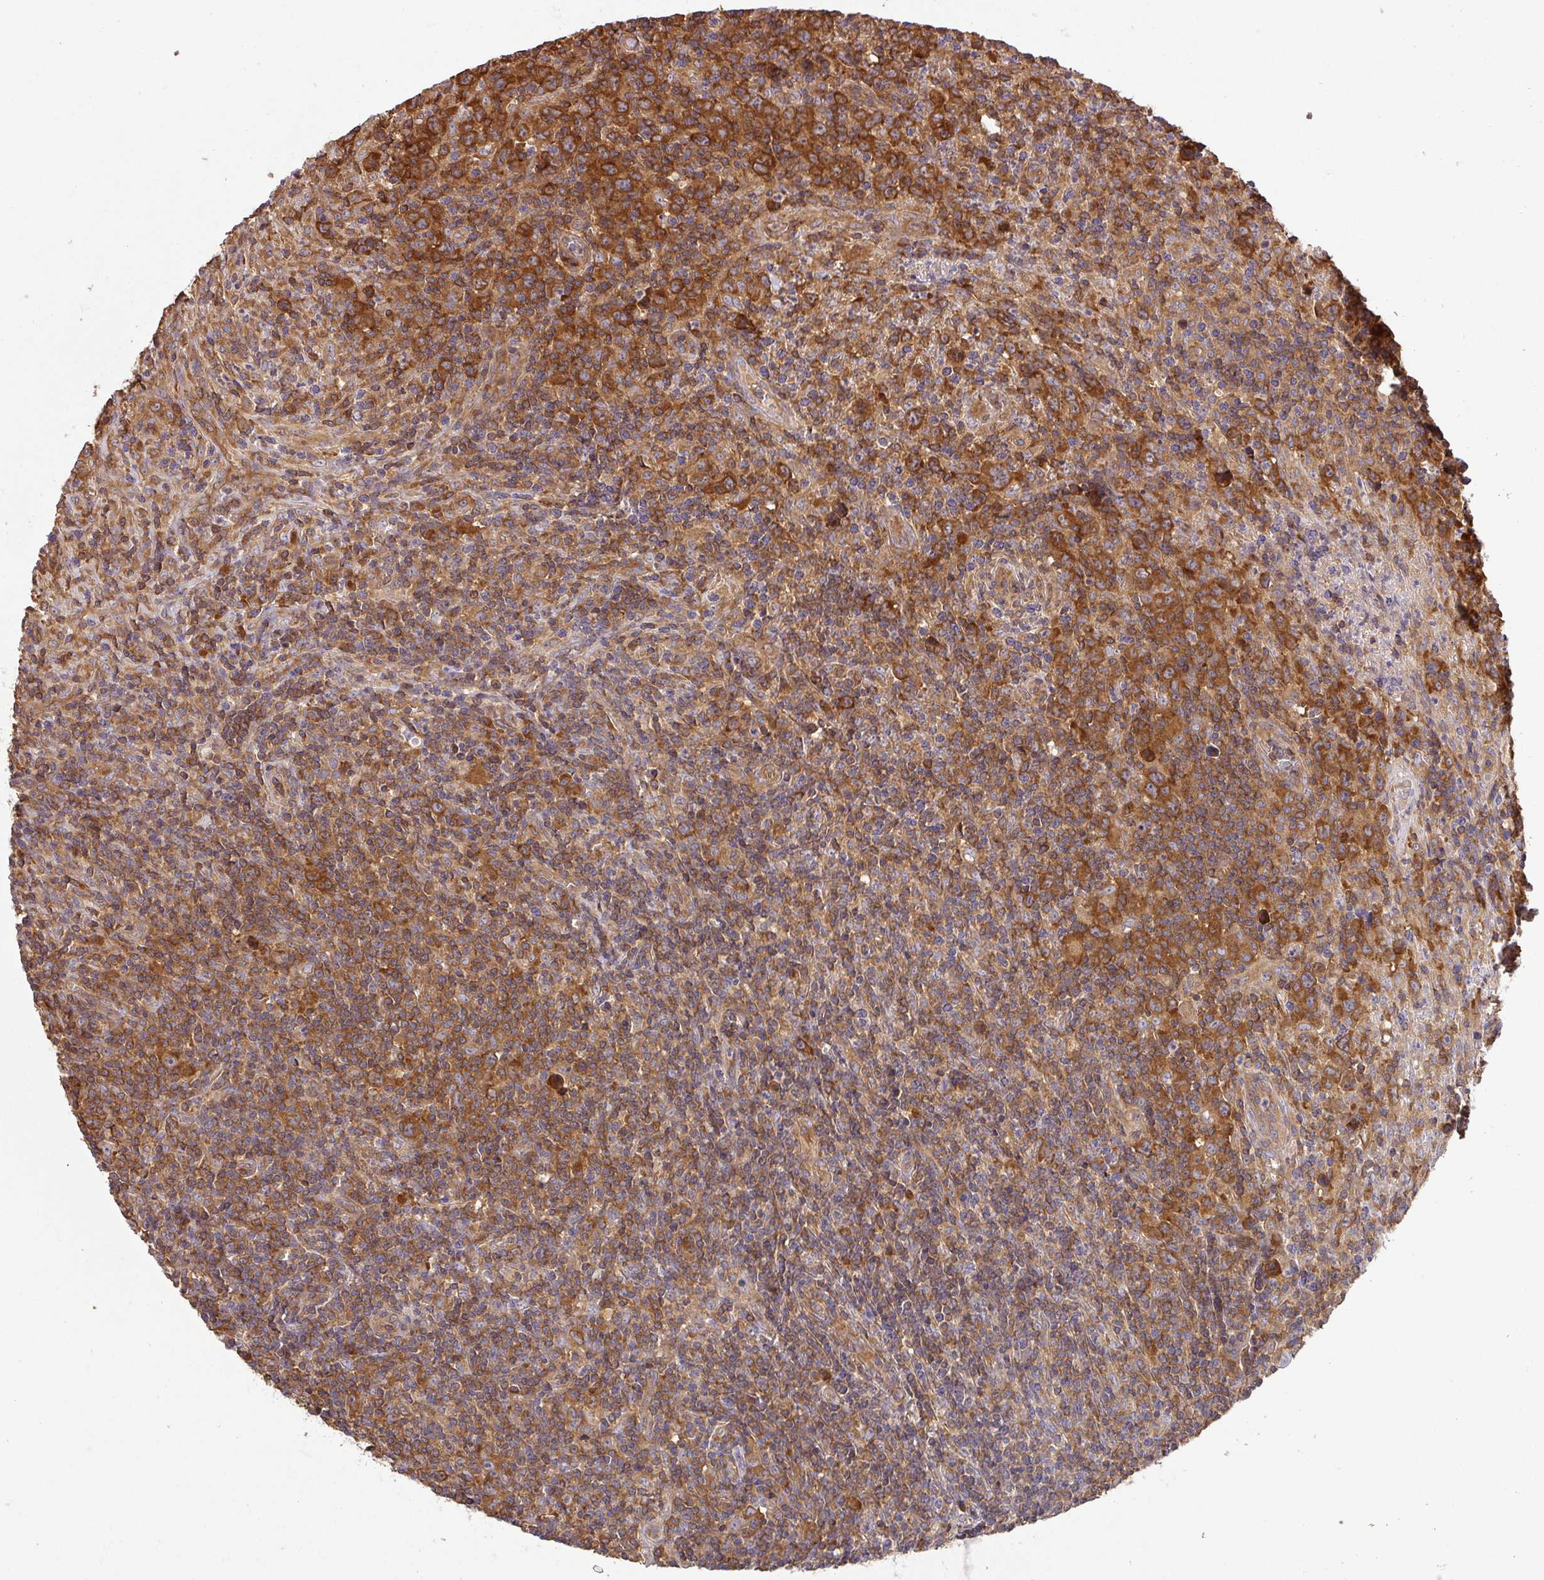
{"staining": {"intensity": "strong", "quantity": ">75%", "location": "cytoplasmic/membranous"}, "tissue": "lymphoma", "cell_type": "Tumor cells", "image_type": "cancer", "snomed": [{"axis": "morphology", "description": "Hodgkin's disease, NOS"}, {"axis": "topography", "description": "Lymph node"}], "caption": "A high-resolution histopathology image shows IHC staining of lymphoma, which displays strong cytoplasmic/membranous expression in approximately >75% of tumor cells.", "gene": "GSPT1", "patient": {"sex": "female", "age": 18}}